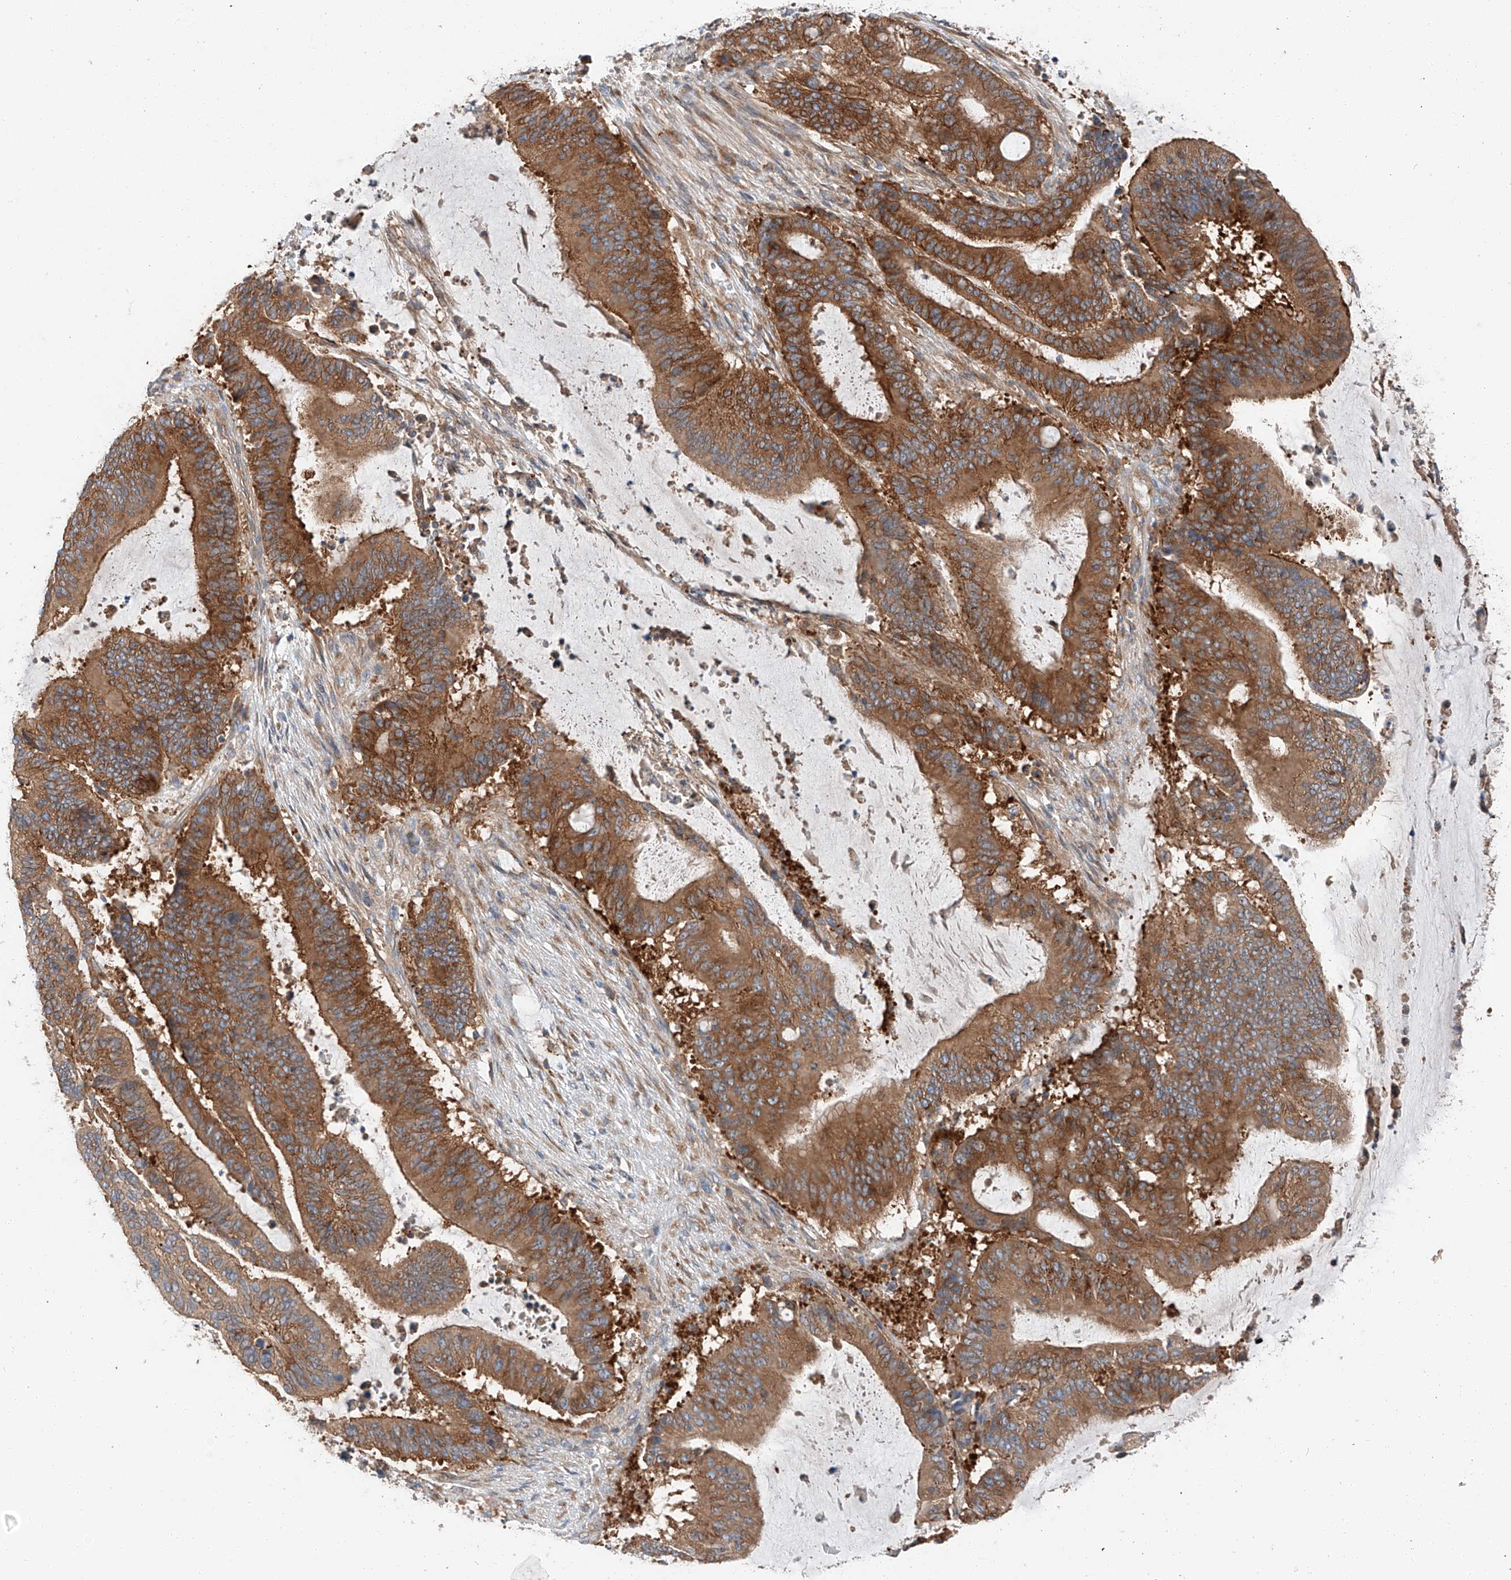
{"staining": {"intensity": "strong", "quantity": ">75%", "location": "cytoplasmic/membranous"}, "tissue": "liver cancer", "cell_type": "Tumor cells", "image_type": "cancer", "snomed": [{"axis": "morphology", "description": "Normal tissue, NOS"}, {"axis": "morphology", "description": "Cholangiocarcinoma"}, {"axis": "topography", "description": "Liver"}, {"axis": "topography", "description": "Peripheral nerve tissue"}], "caption": "Strong cytoplasmic/membranous staining for a protein is present in about >75% of tumor cells of cholangiocarcinoma (liver) using immunohistochemistry (IHC).", "gene": "ZC3H15", "patient": {"sex": "female", "age": 73}}